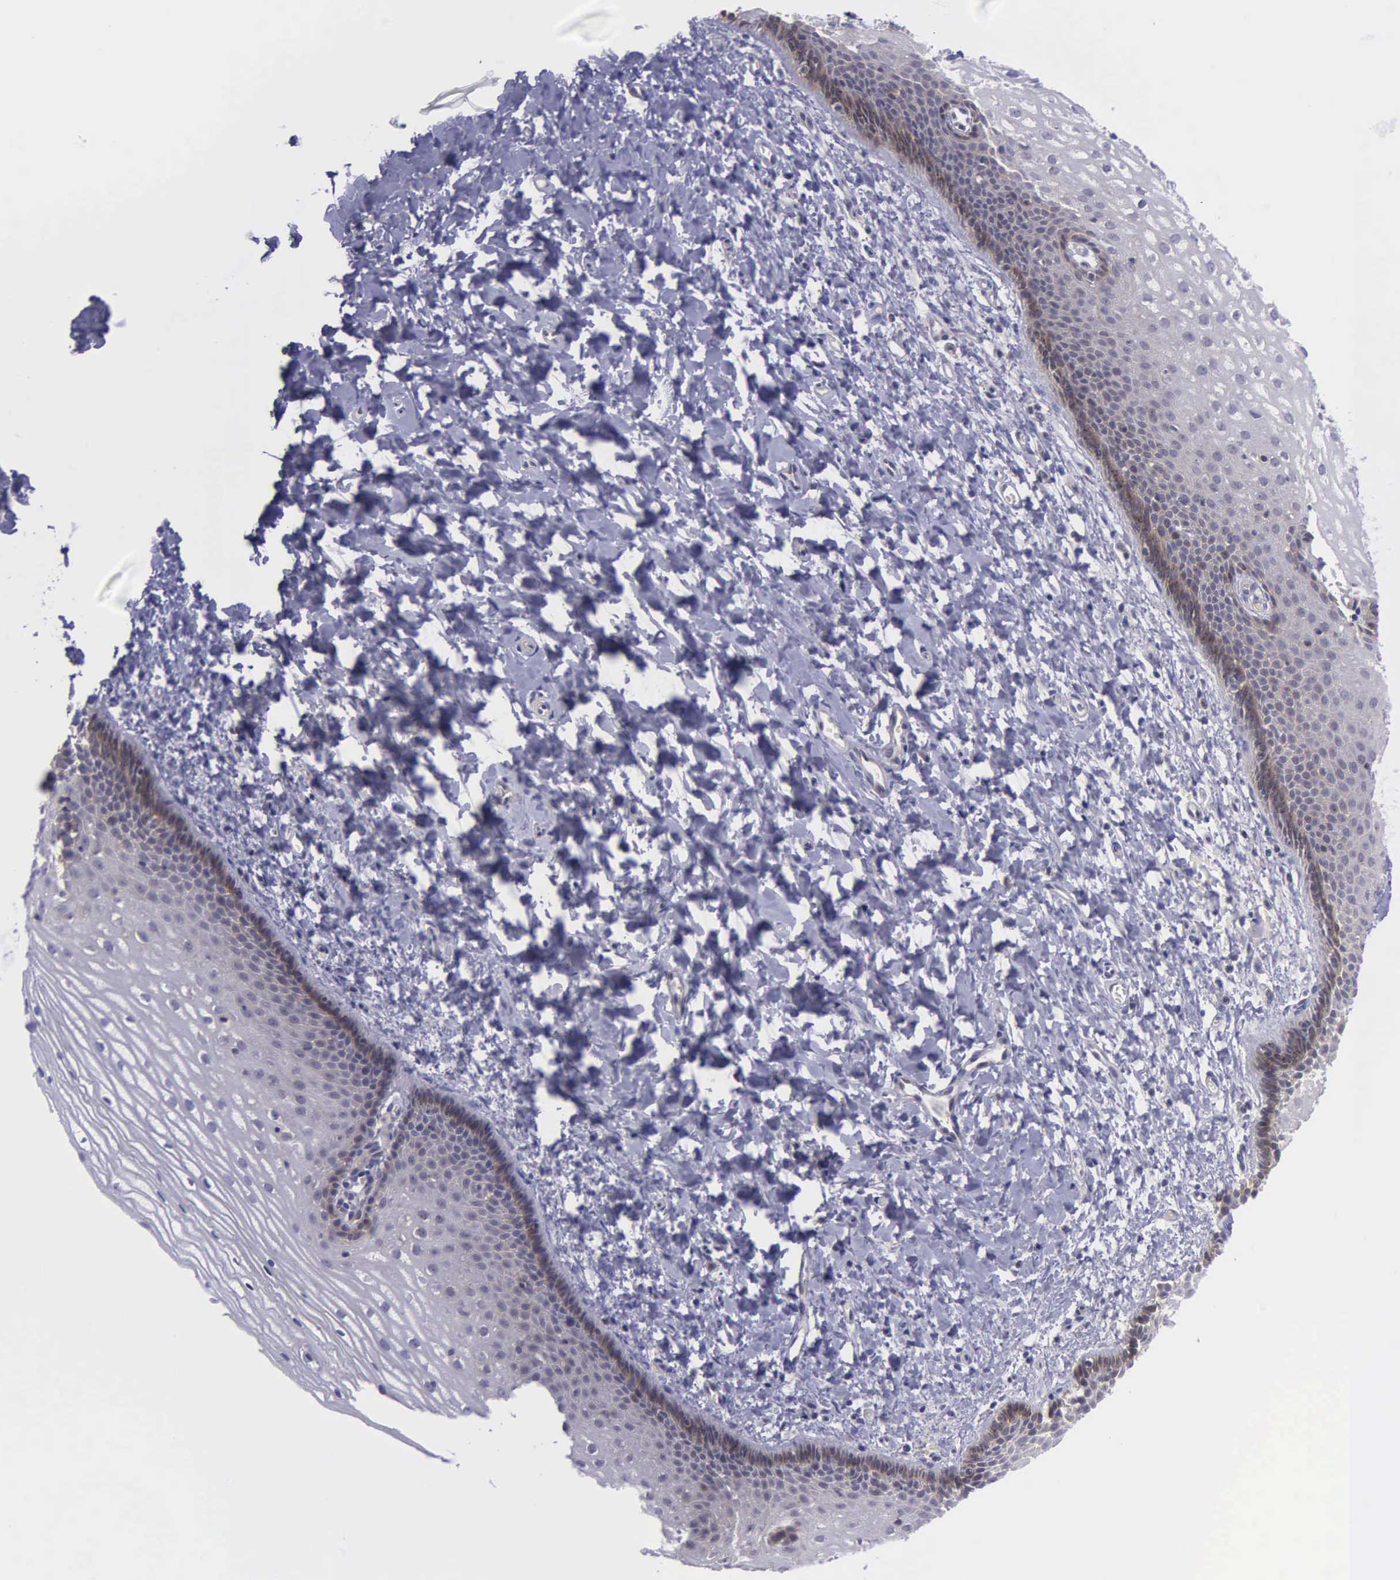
{"staining": {"intensity": "weak", "quantity": "<25%", "location": "cytoplasmic/membranous"}, "tissue": "cervix", "cell_type": "Glandular cells", "image_type": "normal", "snomed": [{"axis": "morphology", "description": "Normal tissue, NOS"}, {"axis": "topography", "description": "Cervix"}], "caption": "IHC histopathology image of benign cervix: cervix stained with DAB (3,3'-diaminobenzidine) shows no significant protein expression in glandular cells. (Immunohistochemistry (ihc), brightfield microscopy, high magnification).", "gene": "MICAL3", "patient": {"sex": "female", "age": 53}}